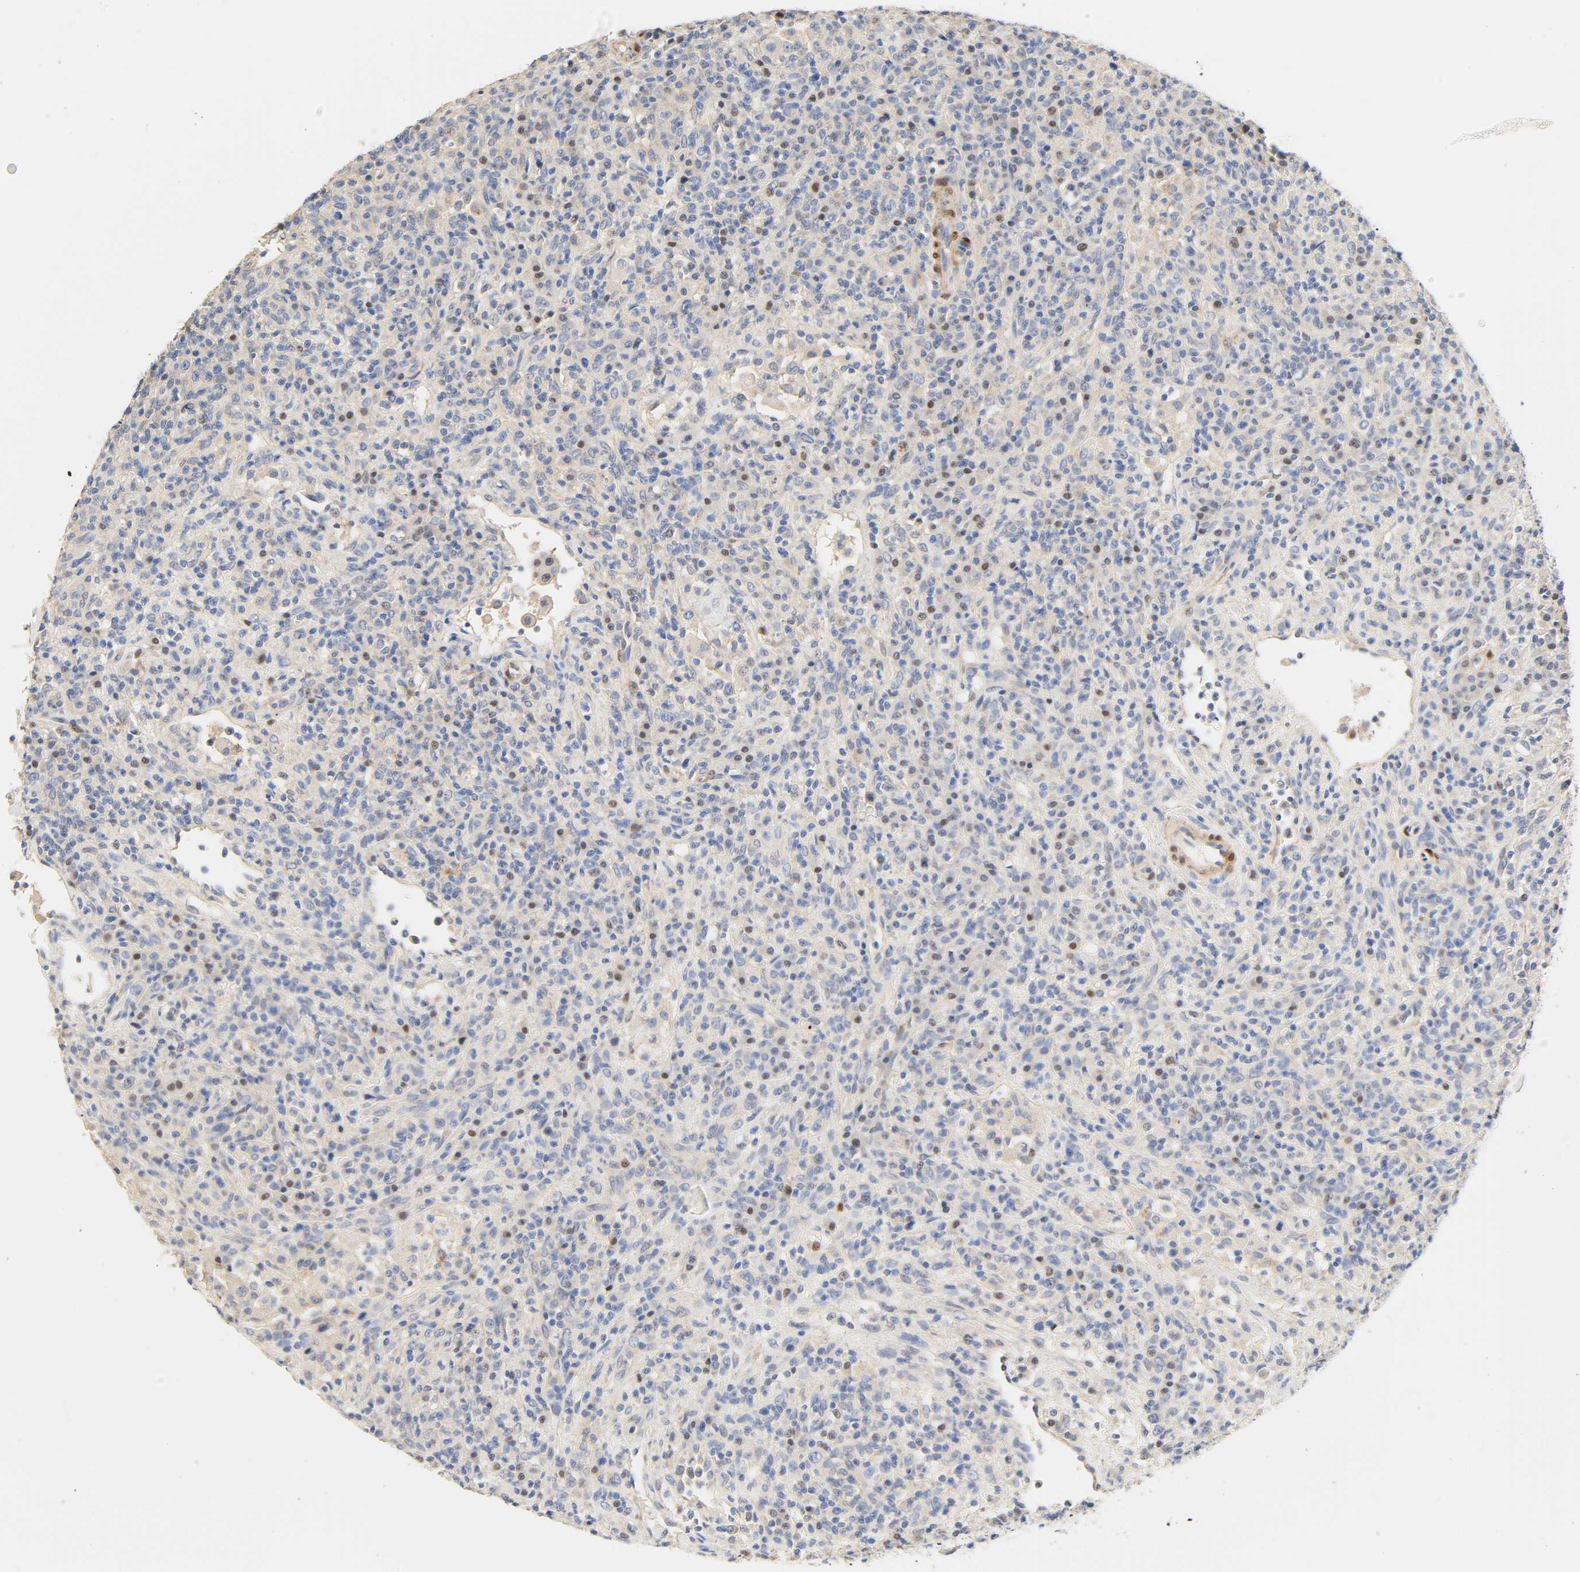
{"staining": {"intensity": "negative", "quantity": "none", "location": "none"}, "tissue": "lymphoma", "cell_type": "Tumor cells", "image_type": "cancer", "snomed": [{"axis": "morphology", "description": "Hodgkin's disease, NOS"}, {"axis": "topography", "description": "Lymph node"}], "caption": "Immunohistochemistry of lymphoma displays no expression in tumor cells. Nuclei are stained in blue.", "gene": "BORCS8-MEF2B", "patient": {"sex": "male", "age": 65}}